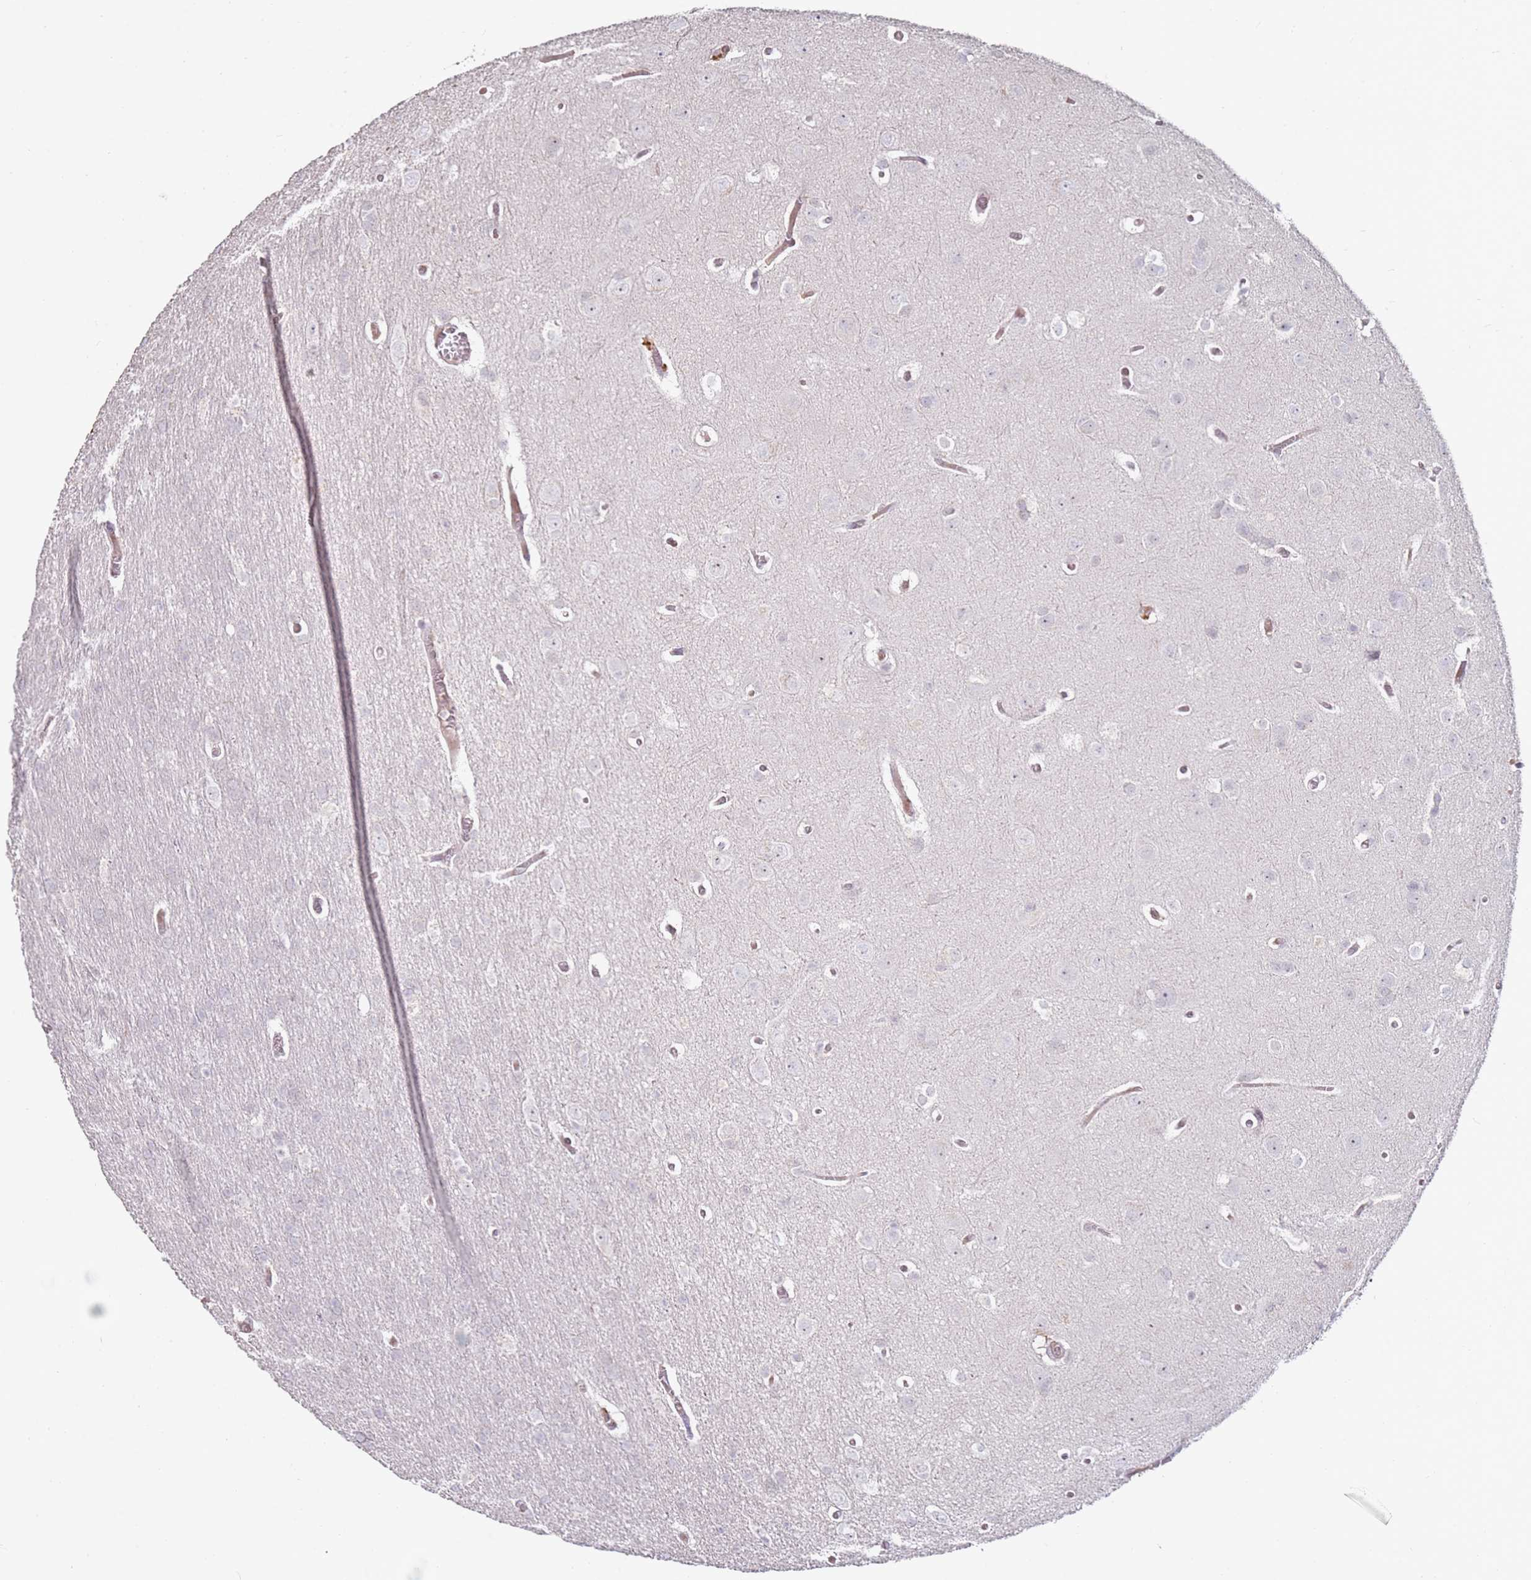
{"staining": {"intensity": "negative", "quantity": "none", "location": "none"}, "tissue": "glioma", "cell_type": "Tumor cells", "image_type": "cancer", "snomed": [{"axis": "morphology", "description": "Glioma, malignant, Low grade"}, {"axis": "topography", "description": "Brain"}], "caption": "Tumor cells show no significant protein positivity in glioma.", "gene": "RARS2", "patient": {"sex": "female", "age": 32}}